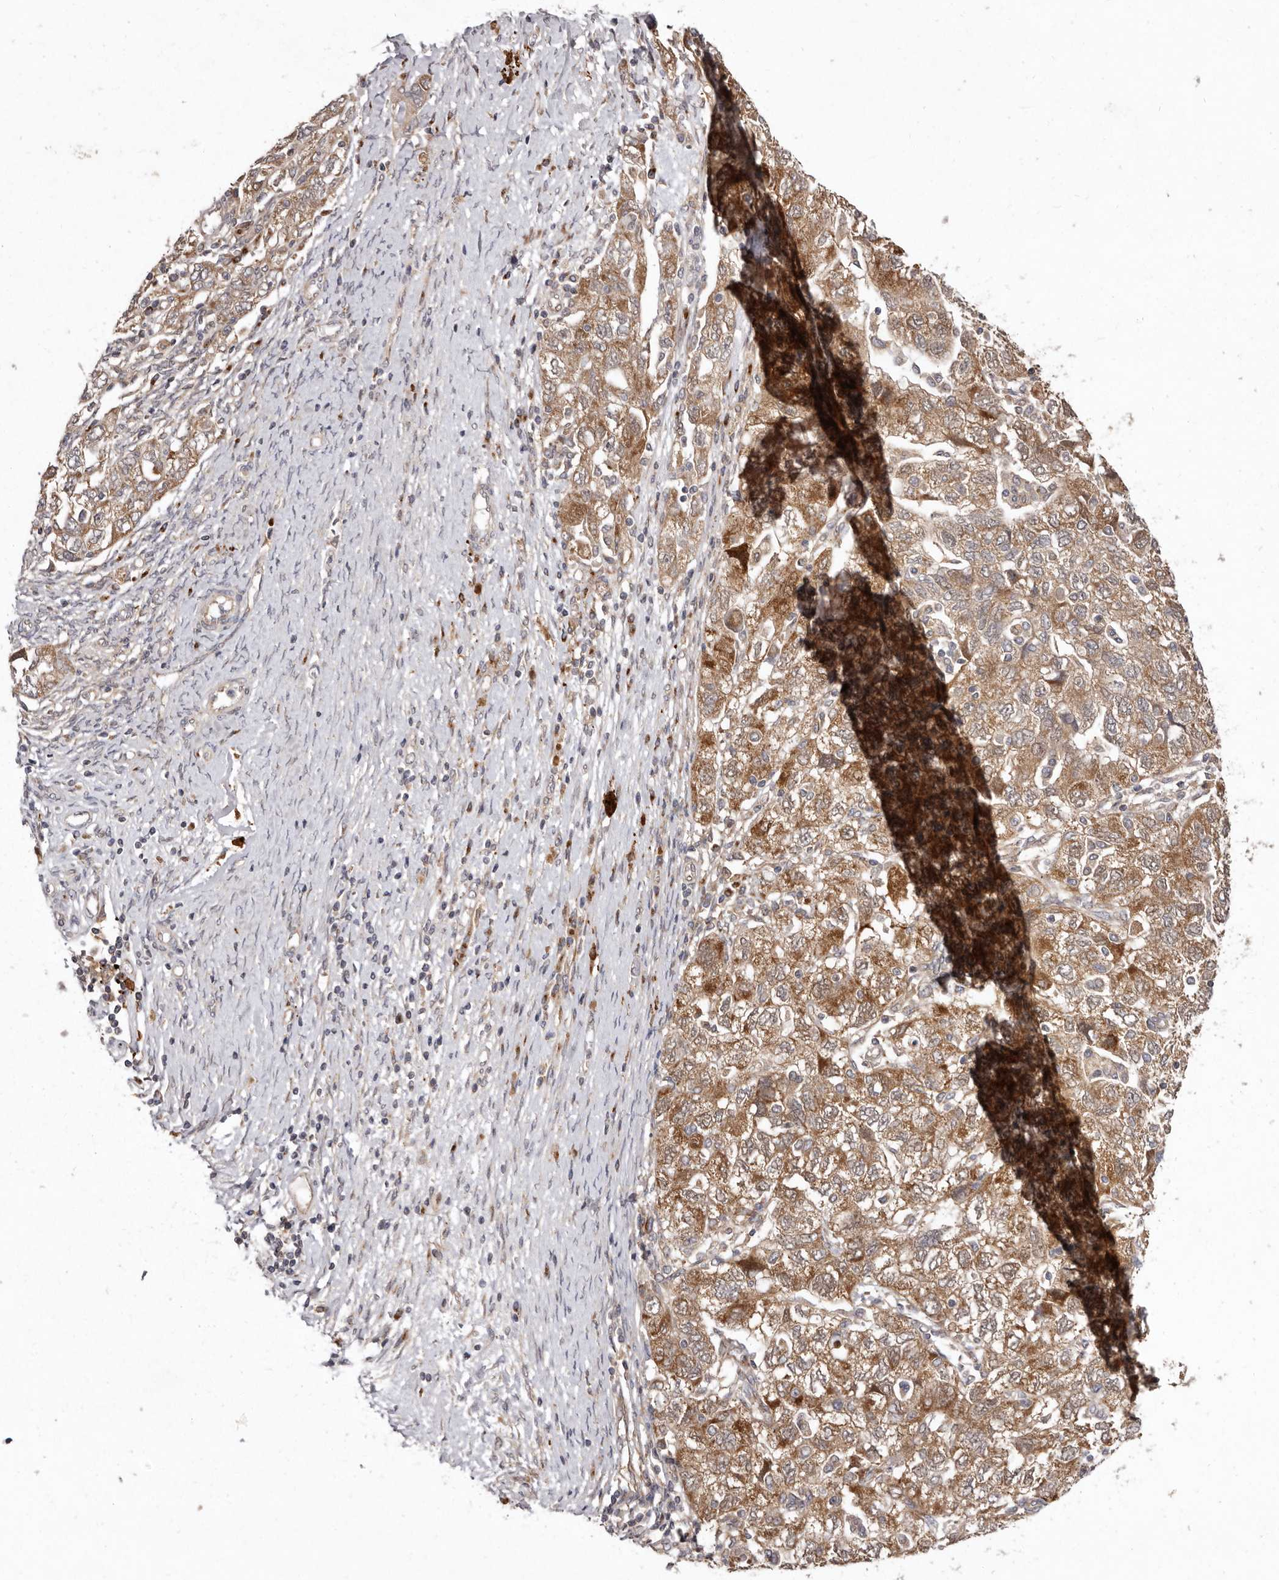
{"staining": {"intensity": "moderate", "quantity": ">75%", "location": "cytoplasmic/membranous"}, "tissue": "ovarian cancer", "cell_type": "Tumor cells", "image_type": "cancer", "snomed": [{"axis": "morphology", "description": "Carcinoma, NOS"}, {"axis": "morphology", "description": "Cystadenocarcinoma, serous, NOS"}, {"axis": "topography", "description": "Ovary"}], "caption": "An image of carcinoma (ovarian) stained for a protein exhibits moderate cytoplasmic/membranous brown staining in tumor cells.", "gene": "FLAD1", "patient": {"sex": "female", "age": 69}}